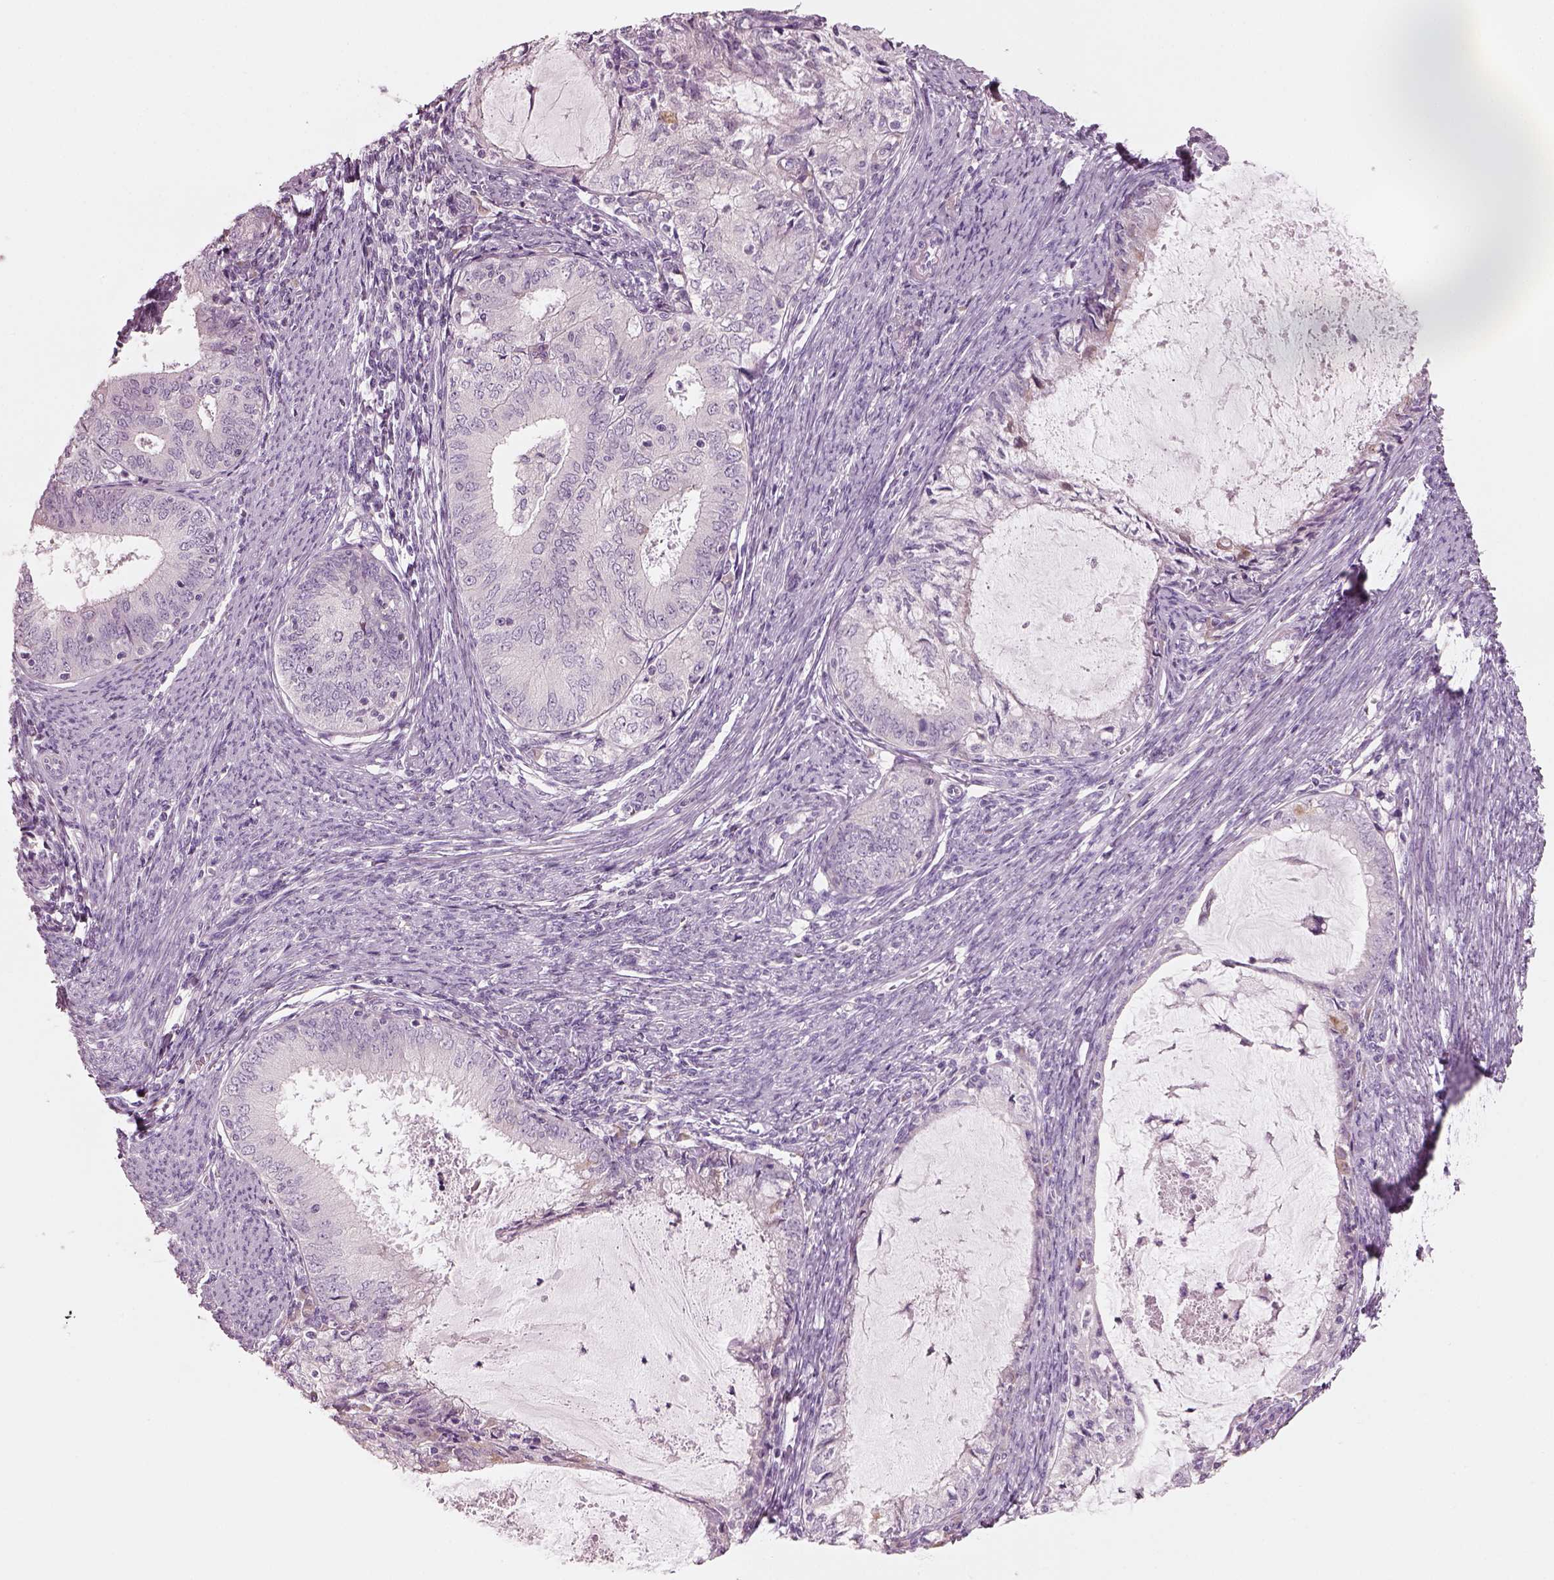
{"staining": {"intensity": "negative", "quantity": "none", "location": "none"}, "tissue": "endometrial cancer", "cell_type": "Tumor cells", "image_type": "cancer", "snomed": [{"axis": "morphology", "description": "Adenocarcinoma, NOS"}, {"axis": "topography", "description": "Endometrium"}], "caption": "A high-resolution image shows IHC staining of adenocarcinoma (endometrial), which reveals no significant staining in tumor cells.", "gene": "SLC27A2", "patient": {"sex": "female", "age": 57}}